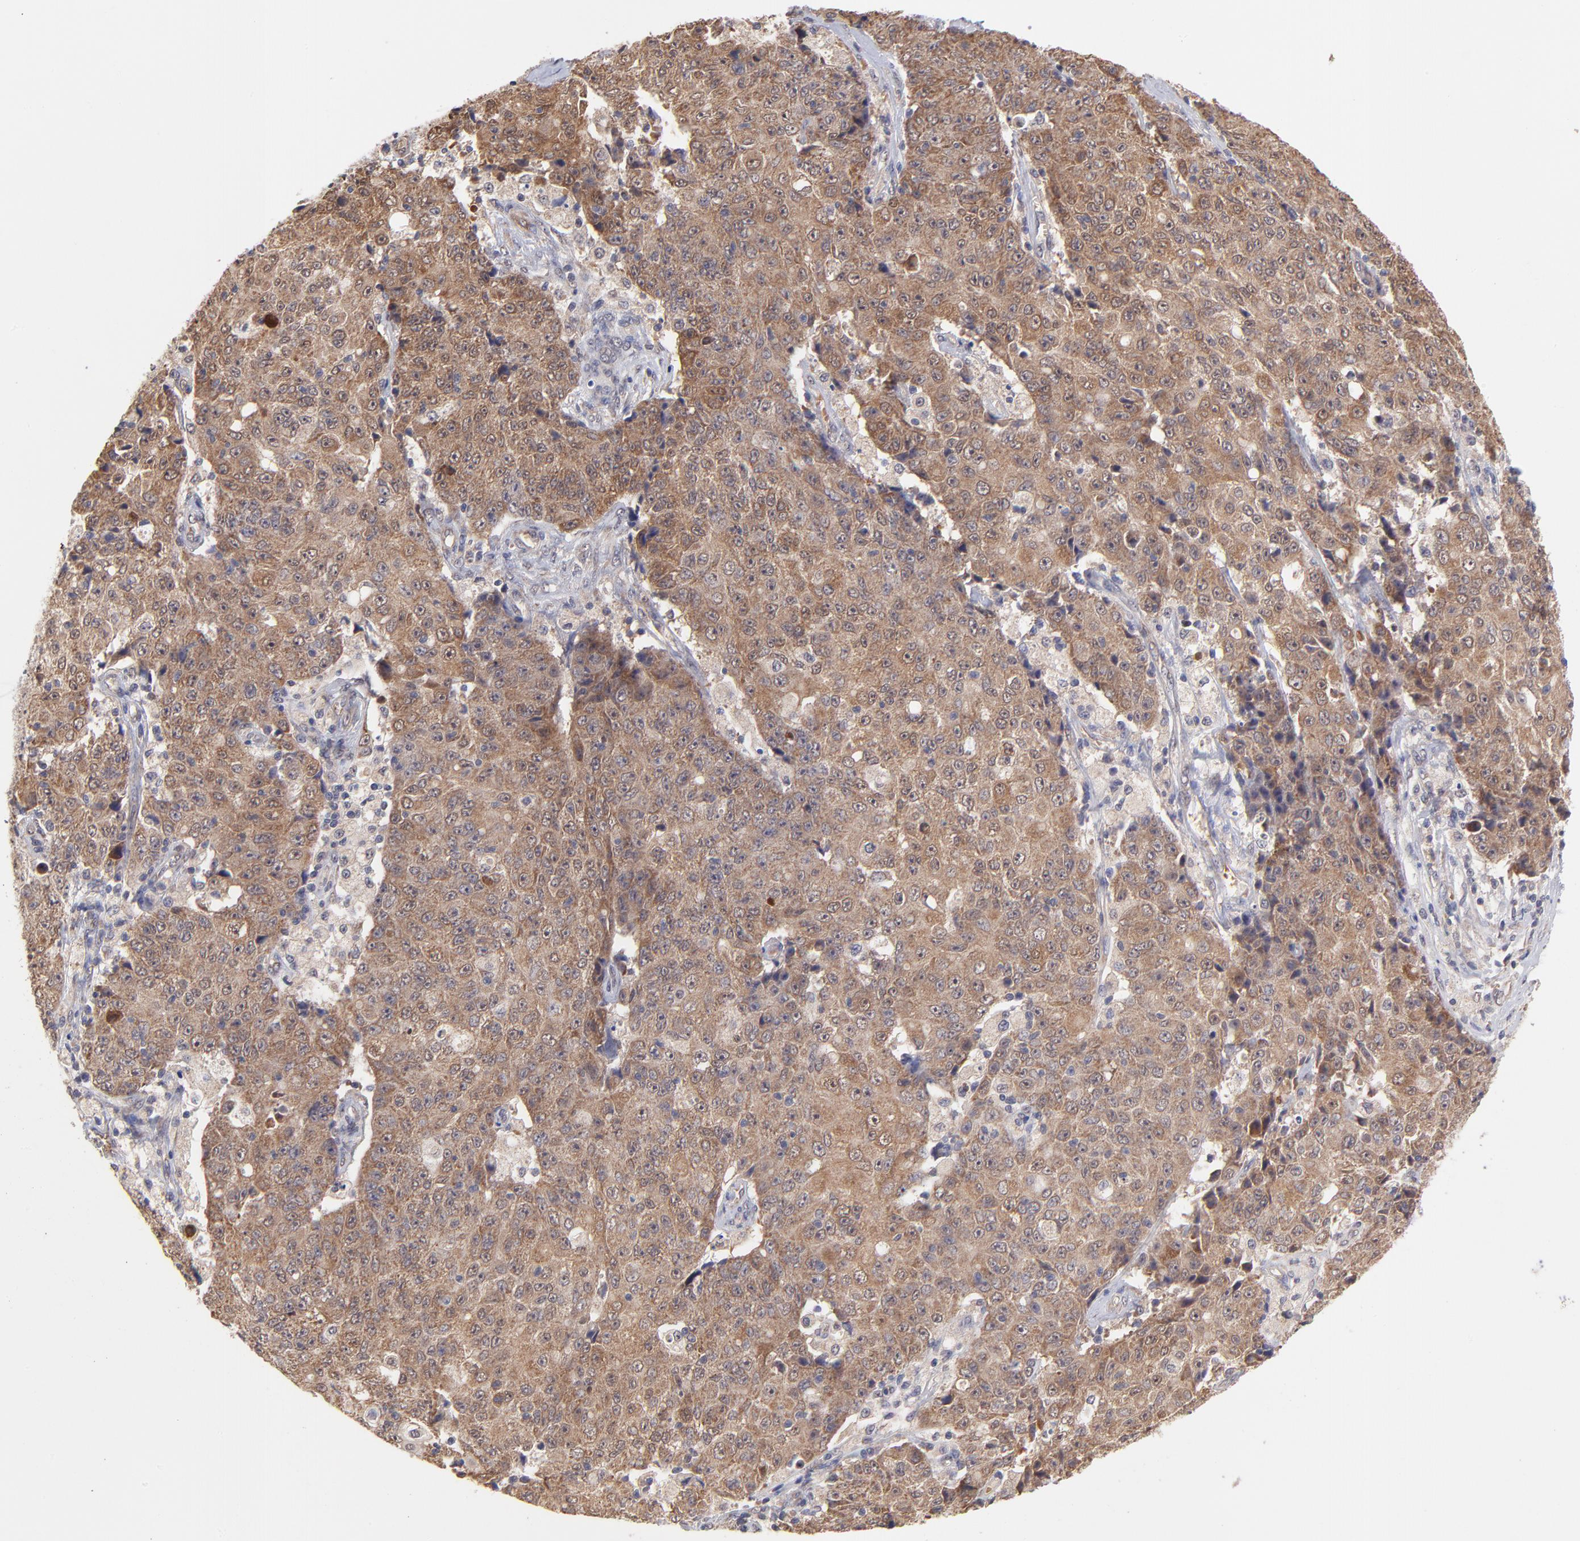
{"staining": {"intensity": "strong", "quantity": ">75%", "location": "cytoplasmic/membranous"}, "tissue": "ovarian cancer", "cell_type": "Tumor cells", "image_type": "cancer", "snomed": [{"axis": "morphology", "description": "Carcinoma, endometroid"}, {"axis": "topography", "description": "Ovary"}], "caption": "Immunohistochemistry (IHC) image of neoplastic tissue: ovarian cancer (endometroid carcinoma) stained using immunohistochemistry demonstrates high levels of strong protein expression localized specifically in the cytoplasmic/membranous of tumor cells, appearing as a cytoplasmic/membranous brown color.", "gene": "UBE2H", "patient": {"sex": "female", "age": 42}}